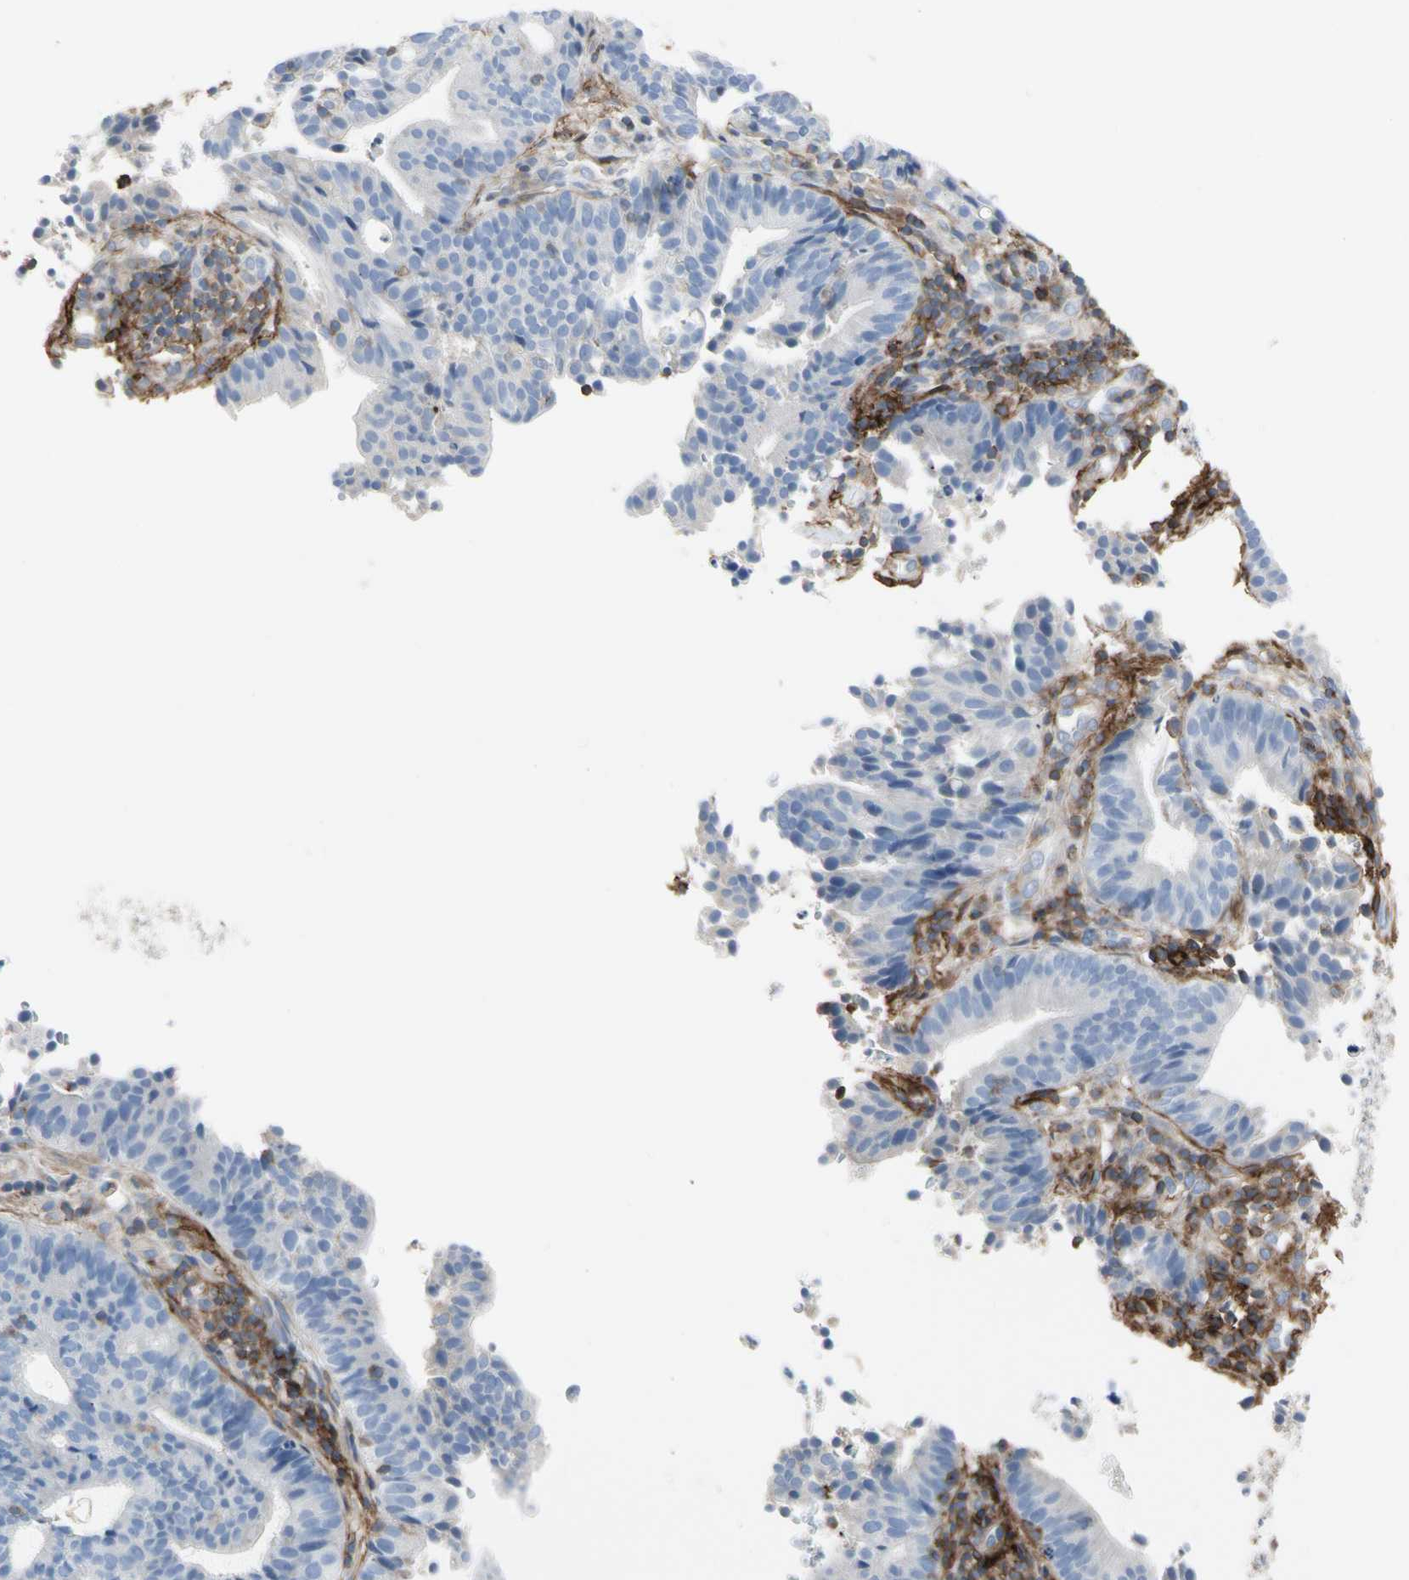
{"staining": {"intensity": "negative", "quantity": "none", "location": "none"}, "tissue": "endometrial cancer", "cell_type": "Tumor cells", "image_type": "cancer", "snomed": [{"axis": "morphology", "description": "Adenocarcinoma, NOS"}, {"axis": "topography", "description": "Uterus"}], "caption": "Immunohistochemistry photomicrograph of human endometrial adenocarcinoma stained for a protein (brown), which demonstrates no positivity in tumor cells.", "gene": "CLEC2B", "patient": {"sex": "female", "age": 83}}